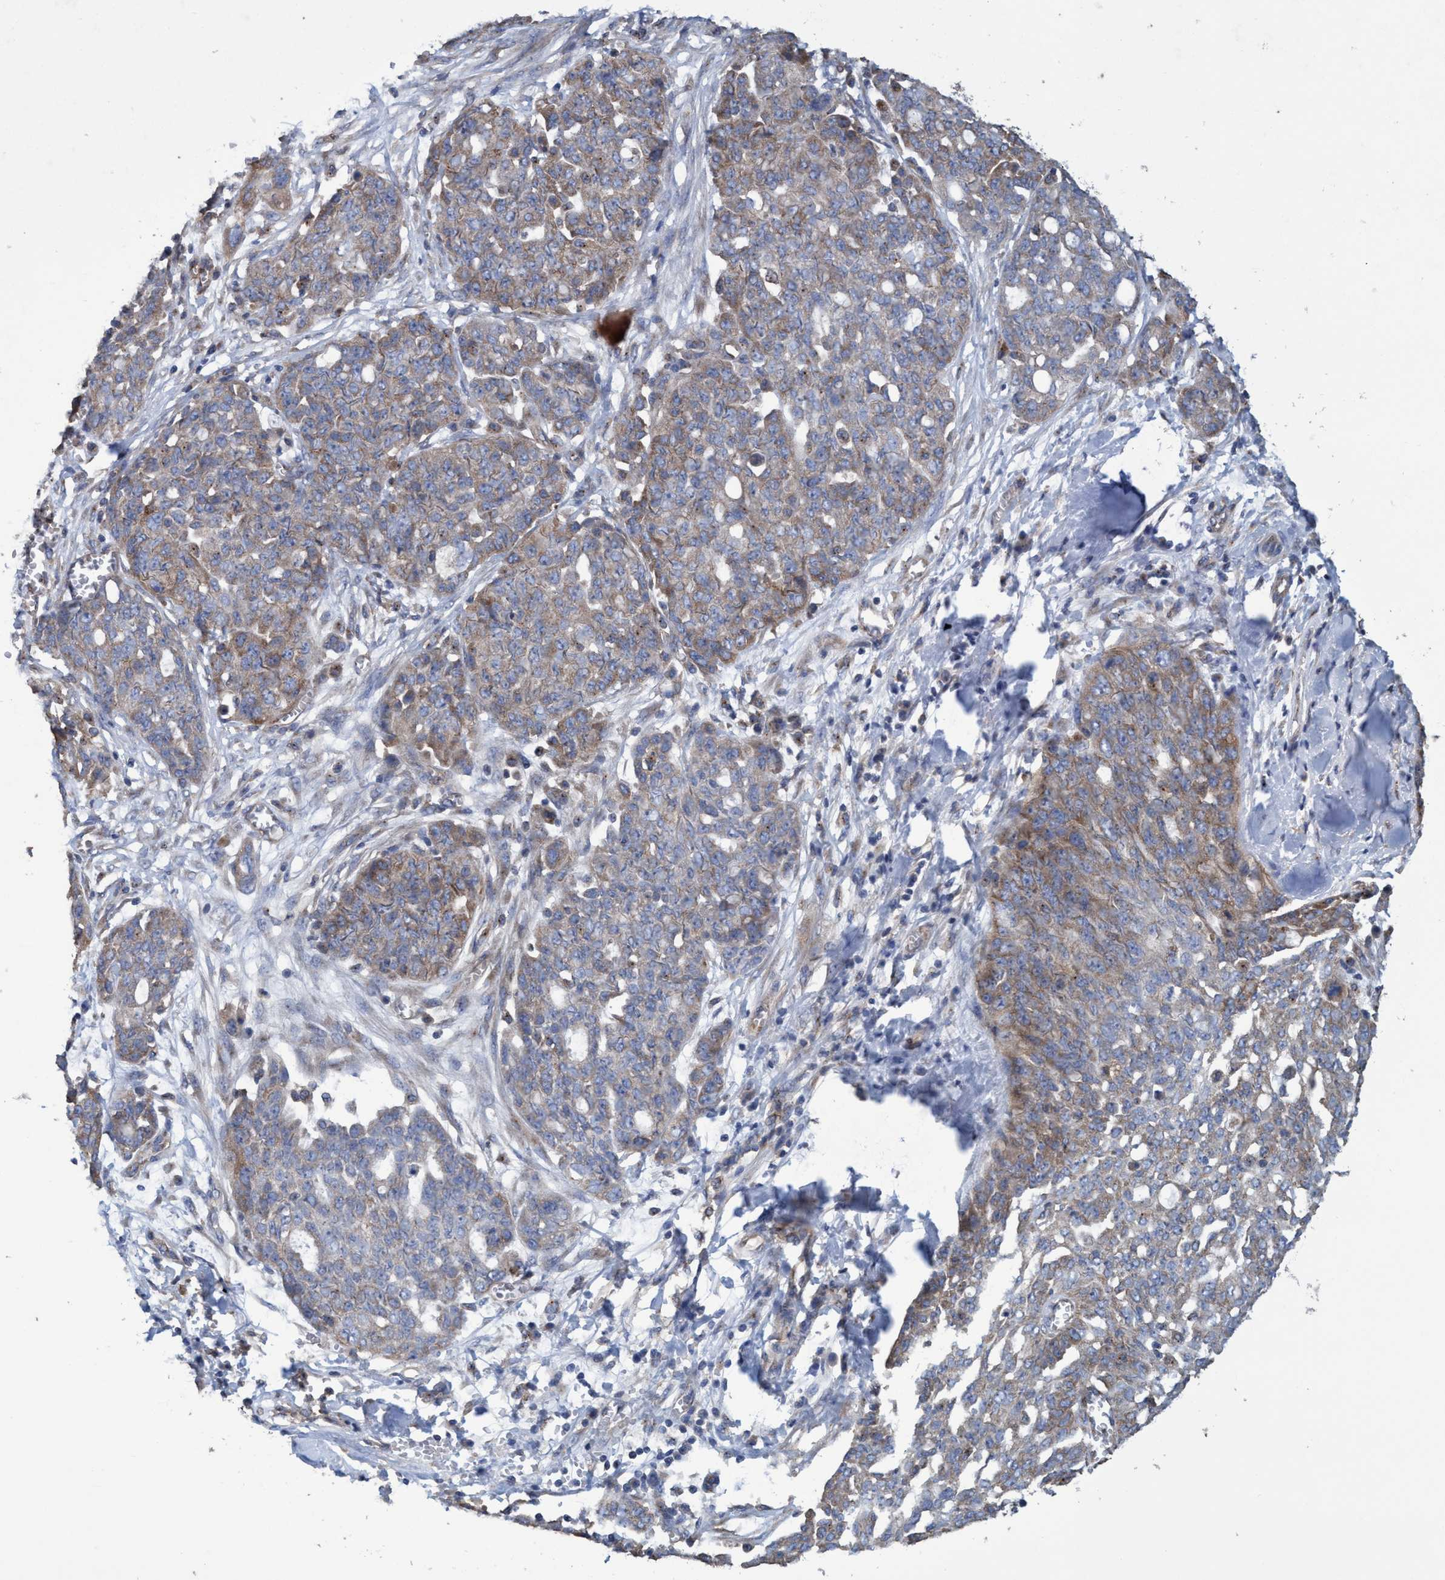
{"staining": {"intensity": "moderate", "quantity": ">75%", "location": "cytoplasmic/membranous"}, "tissue": "ovarian cancer", "cell_type": "Tumor cells", "image_type": "cancer", "snomed": [{"axis": "morphology", "description": "Cystadenocarcinoma, serous, NOS"}, {"axis": "topography", "description": "Soft tissue"}, {"axis": "topography", "description": "Ovary"}], "caption": "Immunohistochemical staining of human ovarian serous cystadenocarcinoma shows moderate cytoplasmic/membranous protein staining in about >75% of tumor cells. The staining was performed using DAB, with brown indicating positive protein expression. Nuclei are stained blue with hematoxylin.", "gene": "BICD2", "patient": {"sex": "female", "age": 57}}